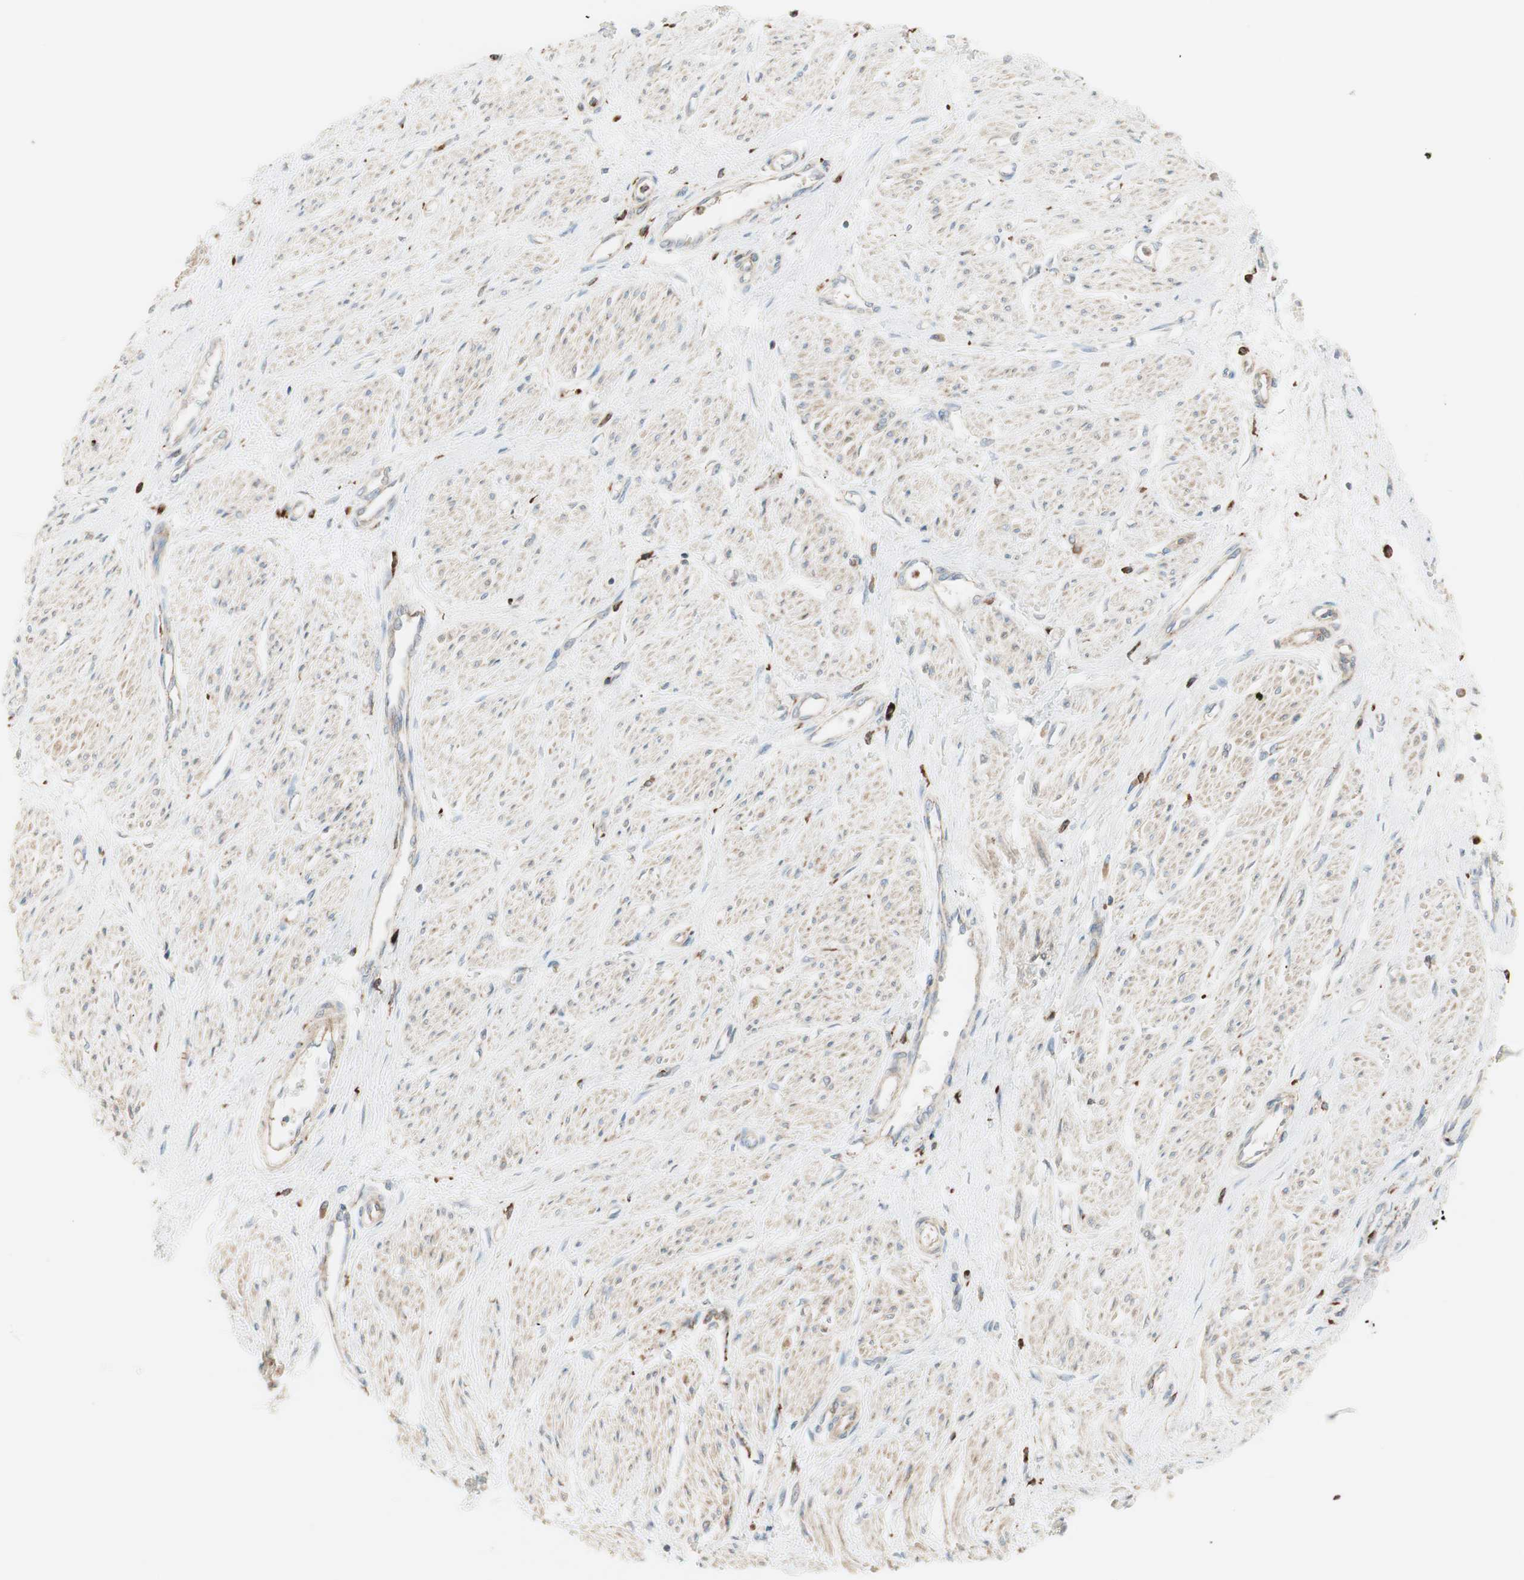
{"staining": {"intensity": "weak", "quantity": ">75%", "location": "cytoplasmic/membranous"}, "tissue": "smooth muscle", "cell_type": "Smooth muscle cells", "image_type": "normal", "snomed": [{"axis": "morphology", "description": "Normal tissue, NOS"}, {"axis": "topography", "description": "Smooth muscle"}, {"axis": "topography", "description": "Uterus"}], "caption": "DAB immunohistochemical staining of unremarkable human smooth muscle reveals weak cytoplasmic/membranous protein staining in approximately >75% of smooth muscle cells.", "gene": "ATP6V1G1", "patient": {"sex": "female", "age": 39}}